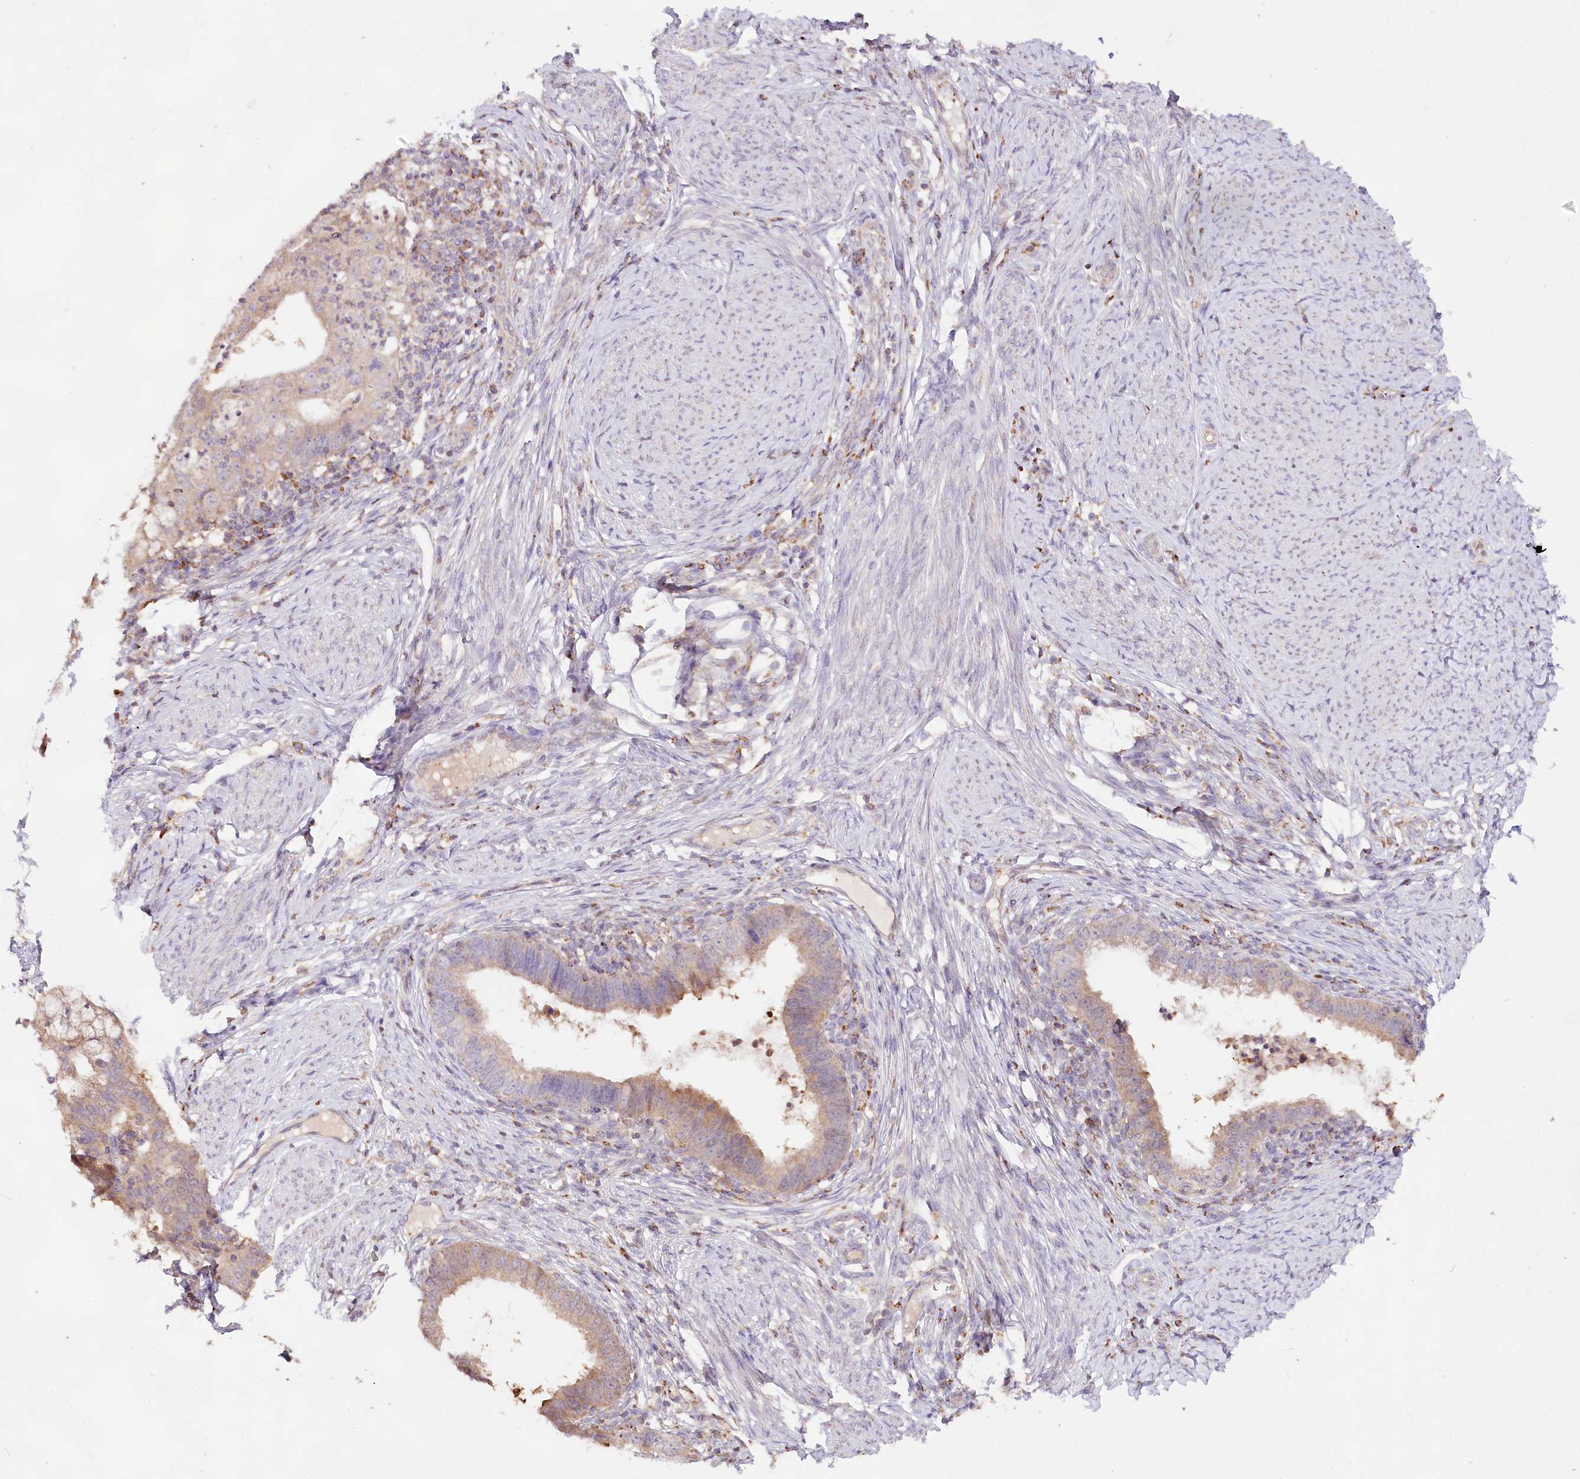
{"staining": {"intensity": "weak", "quantity": ">75%", "location": "cytoplasmic/membranous"}, "tissue": "cervical cancer", "cell_type": "Tumor cells", "image_type": "cancer", "snomed": [{"axis": "morphology", "description": "Adenocarcinoma, NOS"}, {"axis": "topography", "description": "Cervix"}], "caption": "An image of cervical cancer (adenocarcinoma) stained for a protein exhibits weak cytoplasmic/membranous brown staining in tumor cells.", "gene": "TASOR2", "patient": {"sex": "female", "age": 36}}